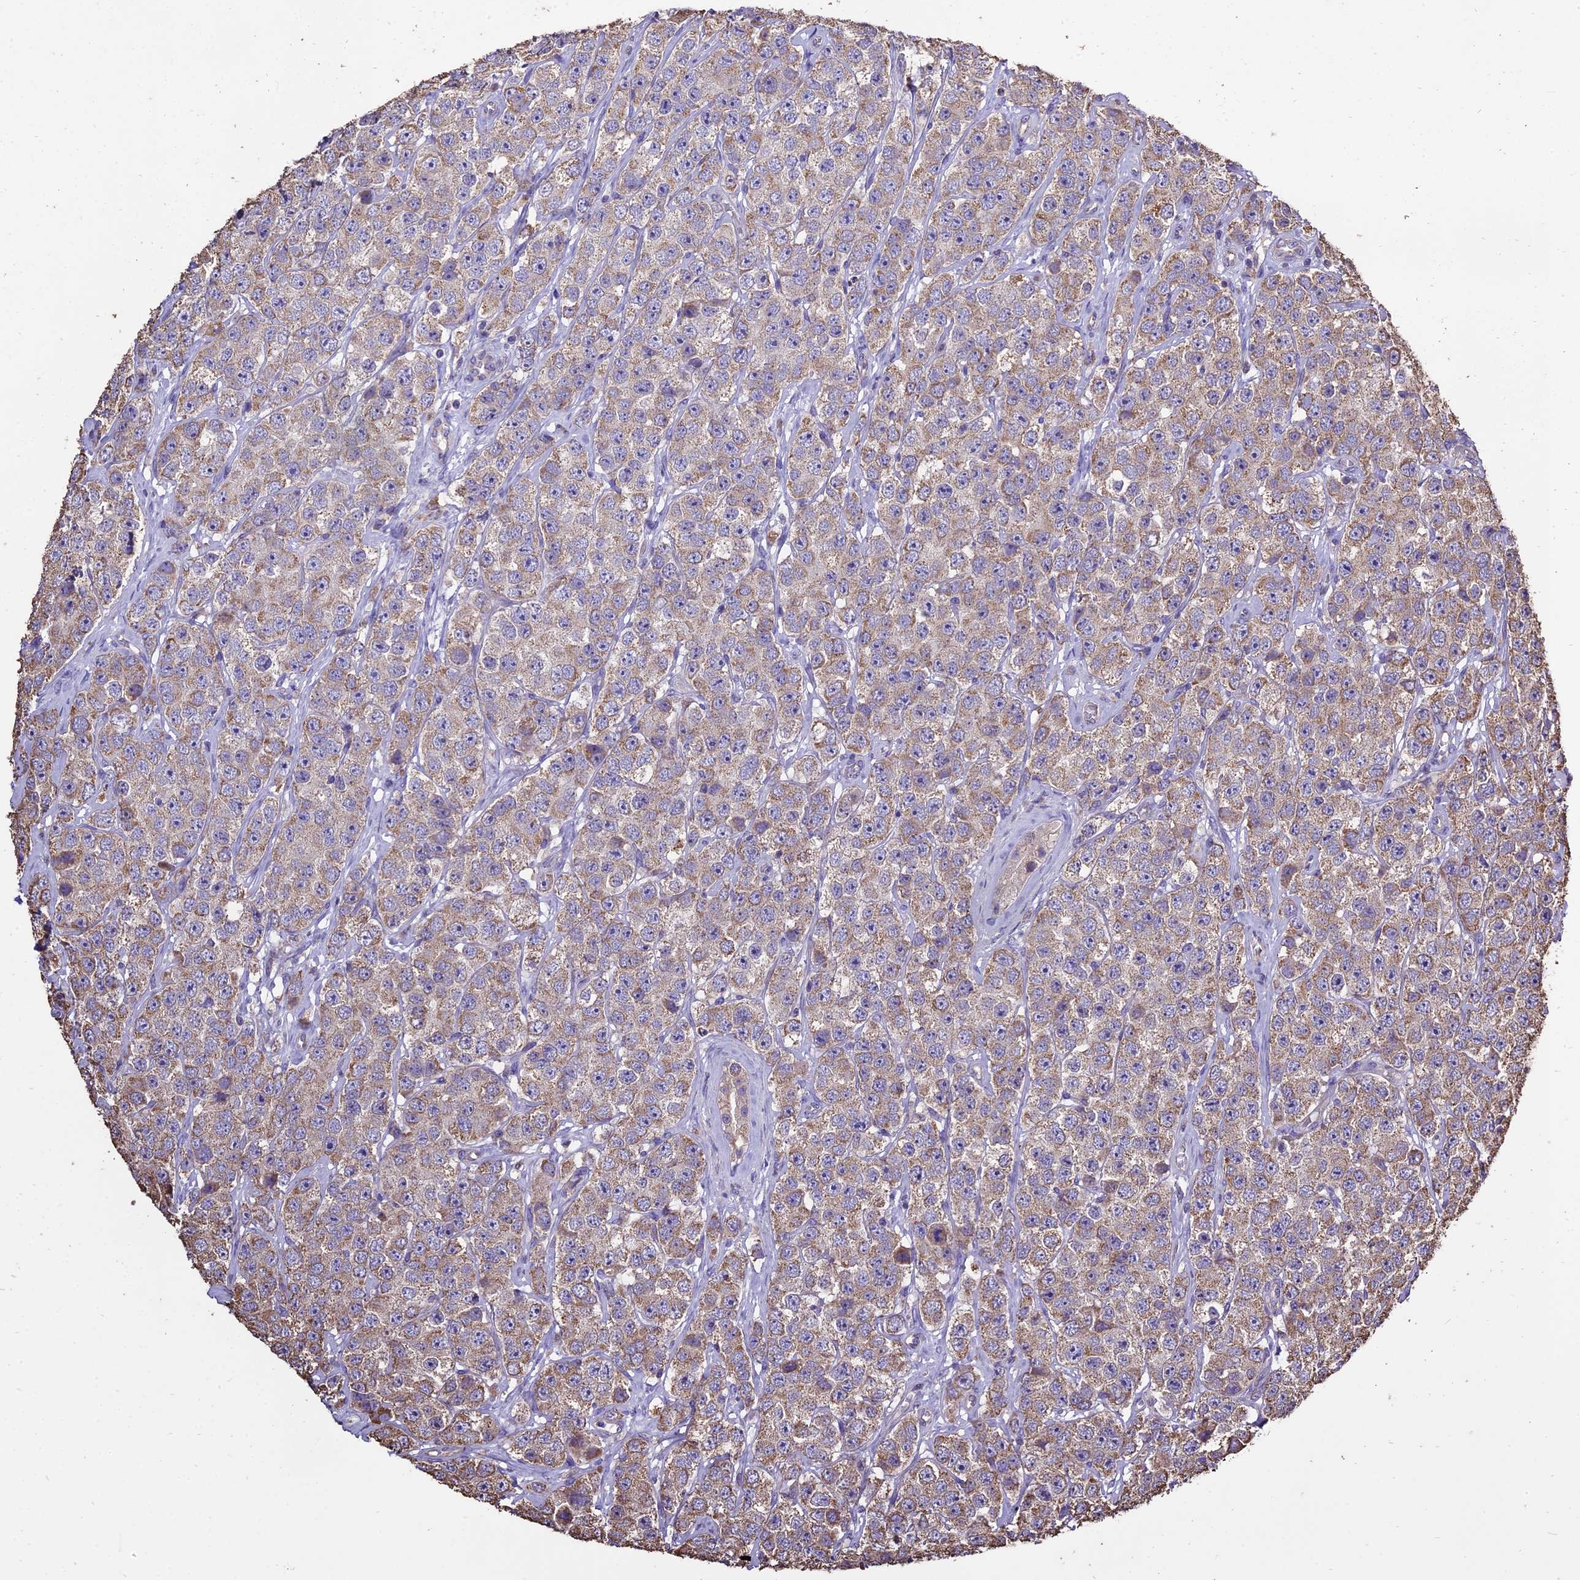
{"staining": {"intensity": "moderate", "quantity": "25%-75%", "location": "cytoplasmic/membranous"}, "tissue": "testis cancer", "cell_type": "Tumor cells", "image_type": "cancer", "snomed": [{"axis": "morphology", "description": "Seminoma, NOS"}, {"axis": "topography", "description": "Testis"}], "caption": "Immunohistochemical staining of human testis cancer (seminoma) reveals medium levels of moderate cytoplasmic/membranous protein expression in approximately 25%-75% of tumor cells. Immunohistochemistry (ihc) stains the protein in brown and the nuclei are stained blue.", "gene": "PGPEP1L", "patient": {"sex": "male", "age": 28}}